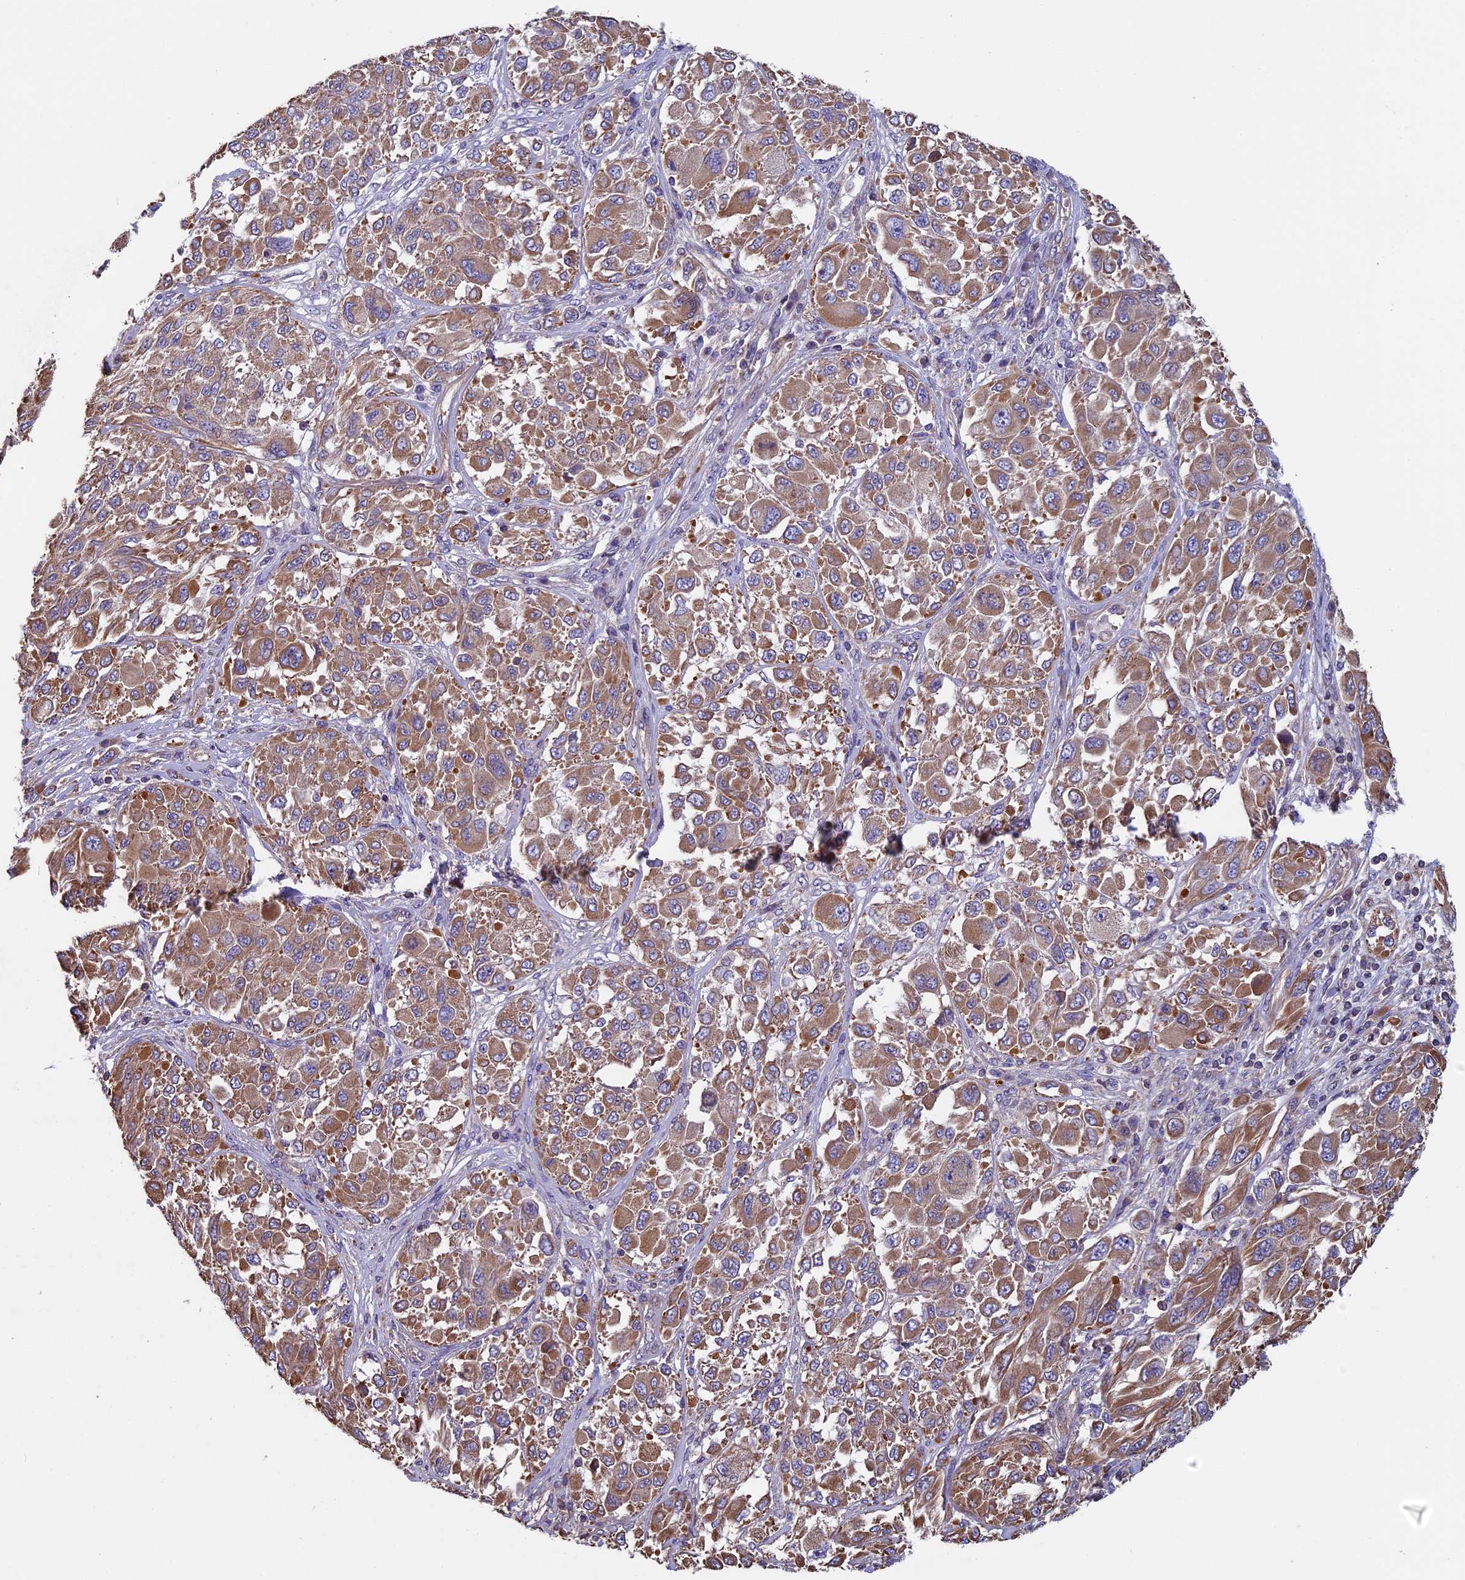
{"staining": {"intensity": "moderate", "quantity": ">75%", "location": "cytoplasmic/membranous"}, "tissue": "melanoma", "cell_type": "Tumor cells", "image_type": "cancer", "snomed": [{"axis": "morphology", "description": "Malignant melanoma, NOS"}, {"axis": "topography", "description": "Skin"}], "caption": "Tumor cells exhibit medium levels of moderate cytoplasmic/membranous positivity in about >75% of cells in human malignant melanoma.", "gene": "CCDC153", "patient": {"sex": "female", "age": 91}}